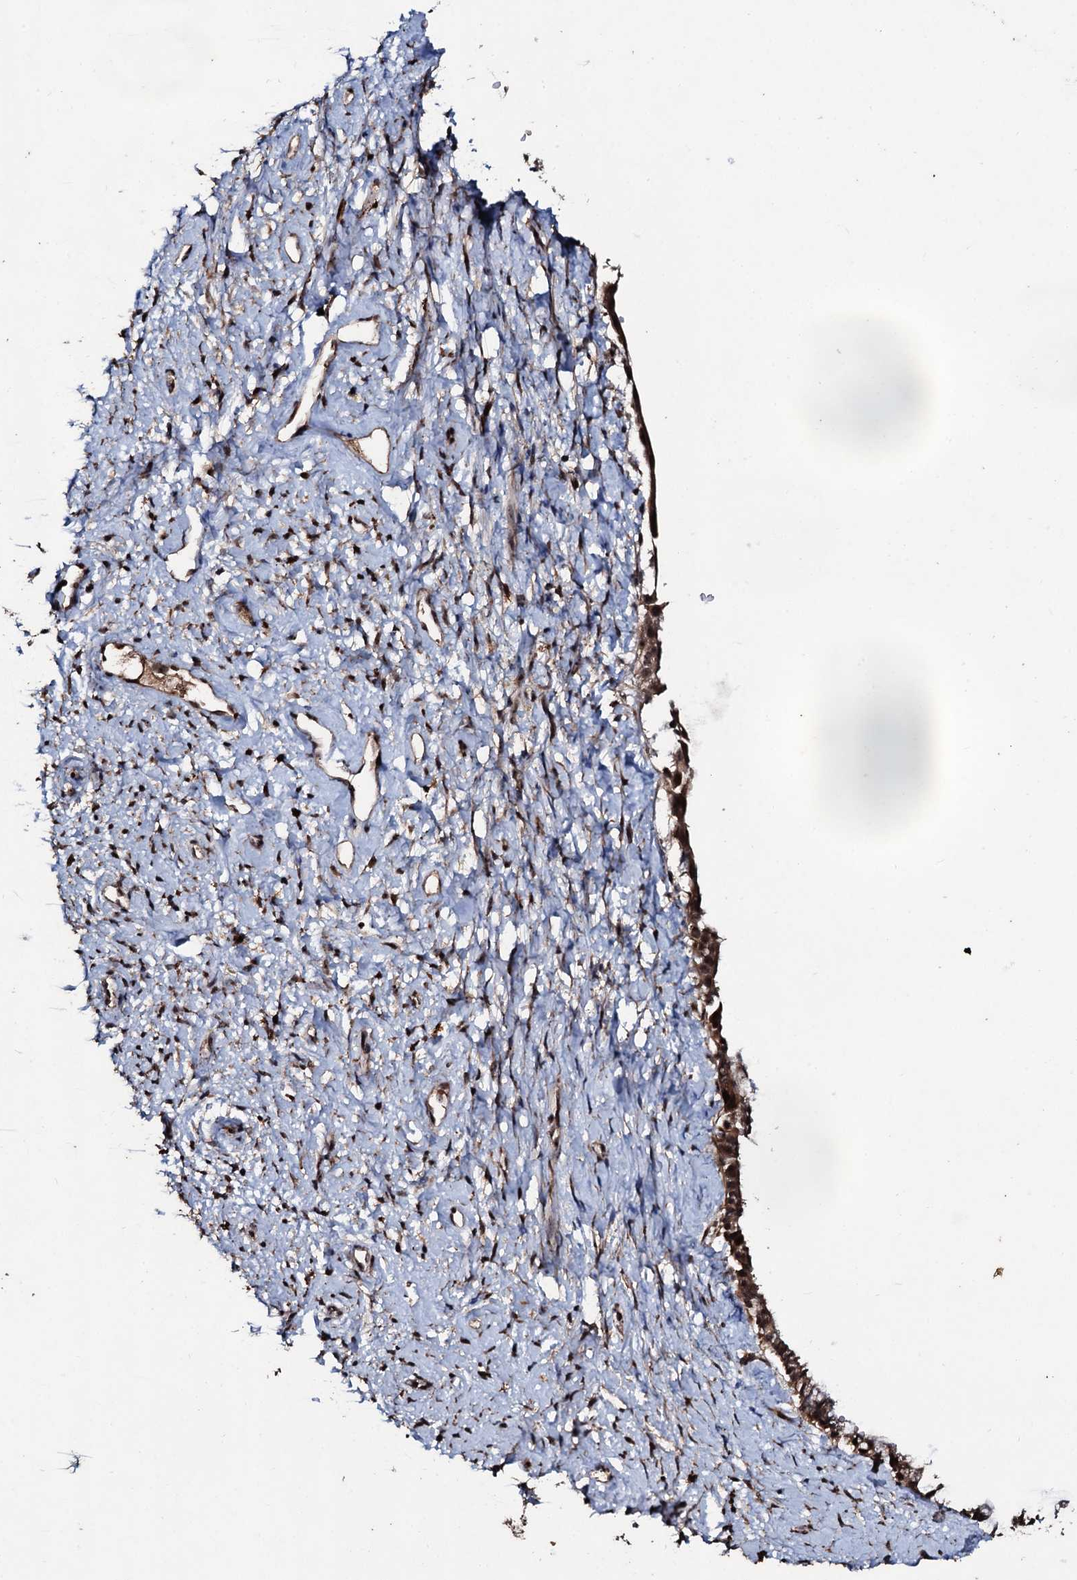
{"staining": {"intensity": "moderate", "quantity": ">75%", "location": "cytoplasmic/membranous,nuclear"}, "tissue": "cervix", "cell_type": "Glandular cells", "image_type": "normal", "snomed": [{"axis": "morphology", "description": "Normal tissue, NOS"}, {"axis": "topography", "description": "Cervix"}], "caption": "An immunohistochemistry (IHC) micrograph of unremarkable tissue is shown. Protein staining in brown shows moderate cytoplasmic/membranous,nuclear positivity in cervix within glandular cells. Using DAB (3,3'-diaminobenzidine) (brown) and hematoxylin (blue) stains, captured at high magnification using brightfield microscopy.", "gene": "SUPT7L", "patient": {"sex": "female", "age": 57}}